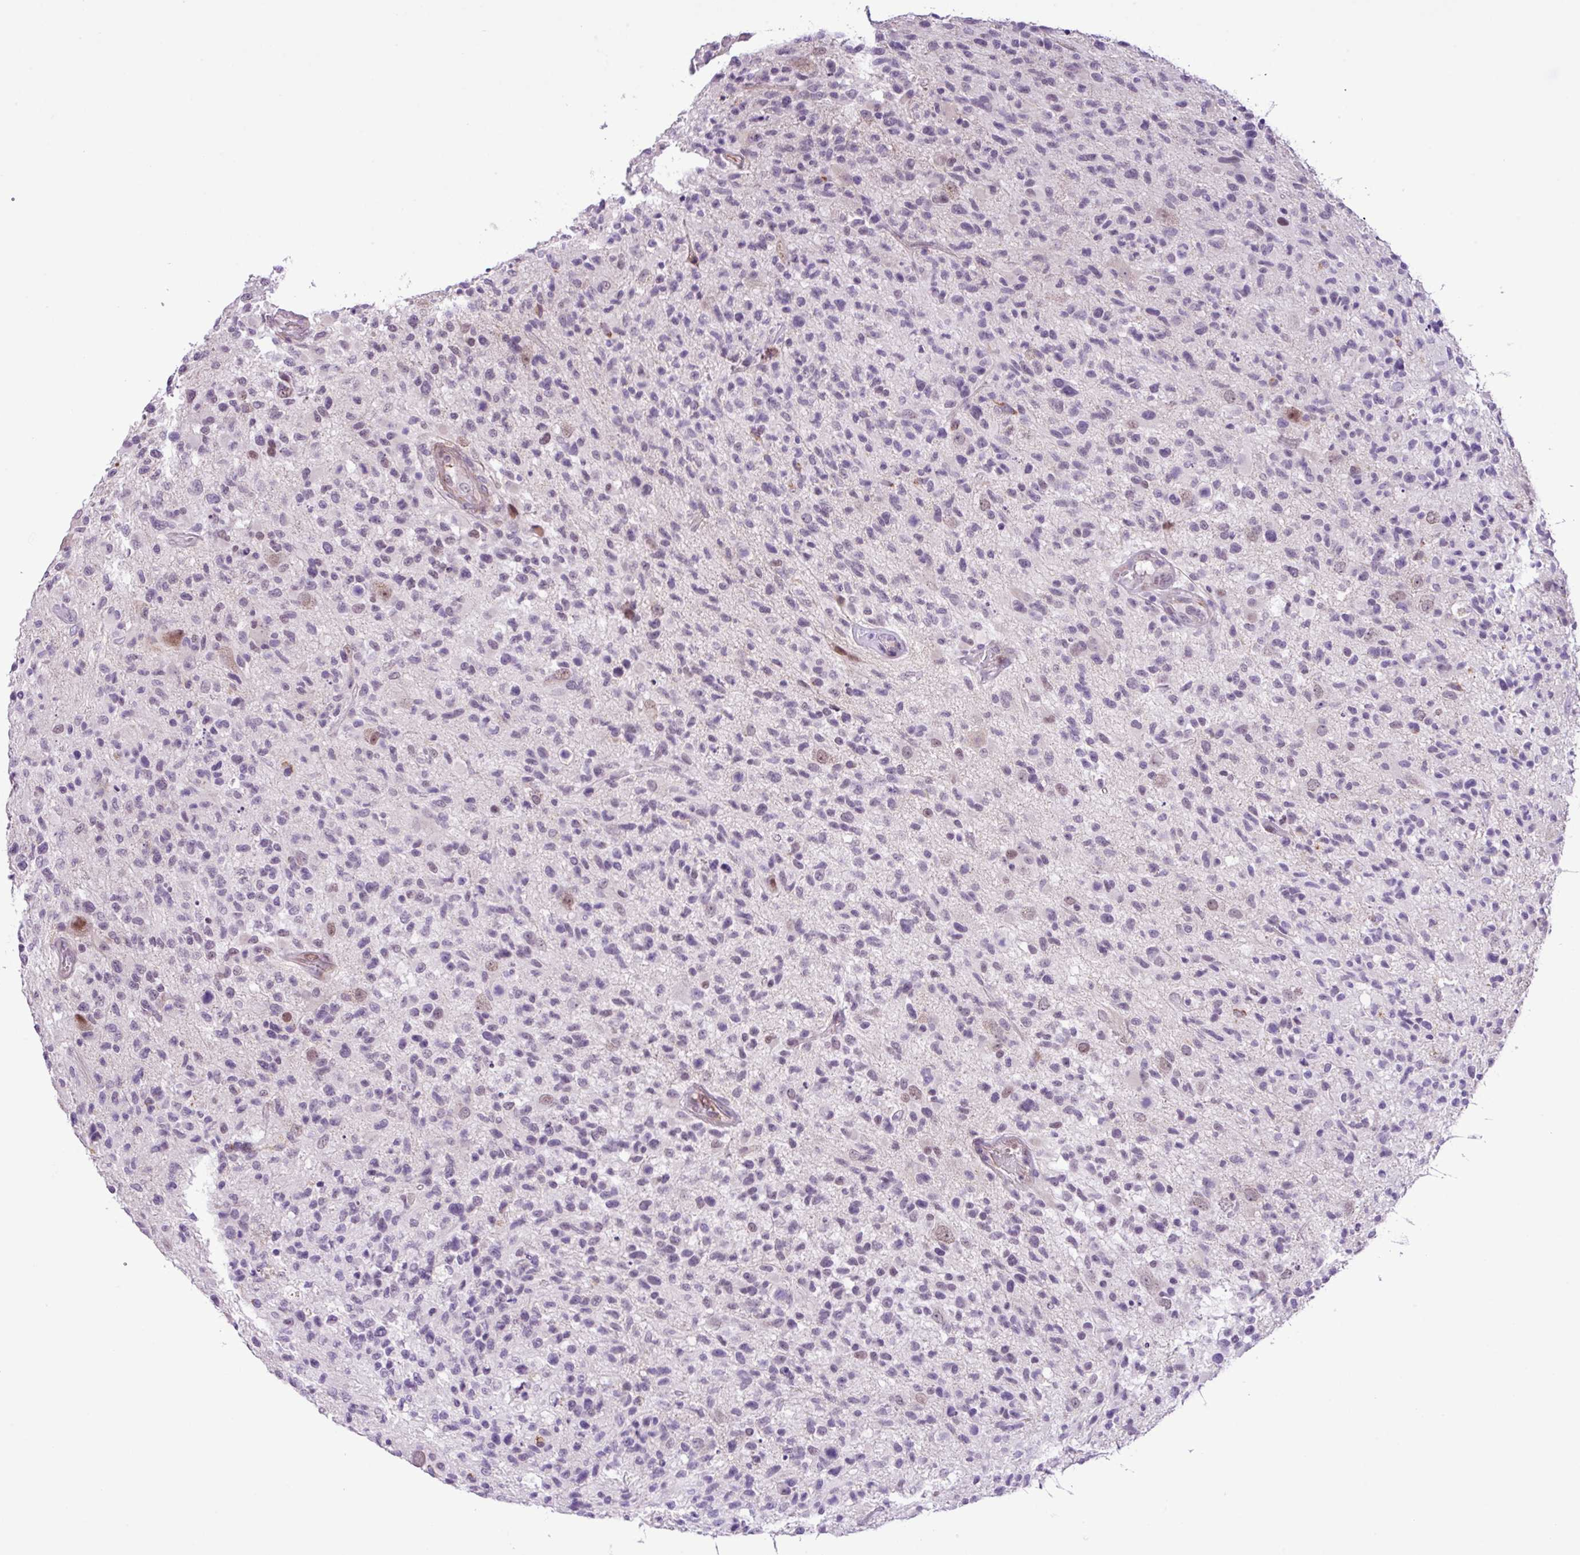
{"staining": {"intensity": "weak", "quantity": "<25%", "location": "nuclear"}, "tissue": "glioma", "cell_type": "Tumor cells", "image_type": "cancer", "snomed": [{"axis": "morphology", "description": "Glioma, malignant, High grade"}, {"axis": "morphology", "description": "Glioblastoma, NOS"}, {"axis": "topography", "description": "Brain"}], "caption": "Glioma was stained to show a protein in brown. There is no significant staining in tumor cells.", "gene": "YLPM1", "patient": {"sex": "male", "age": 60}}